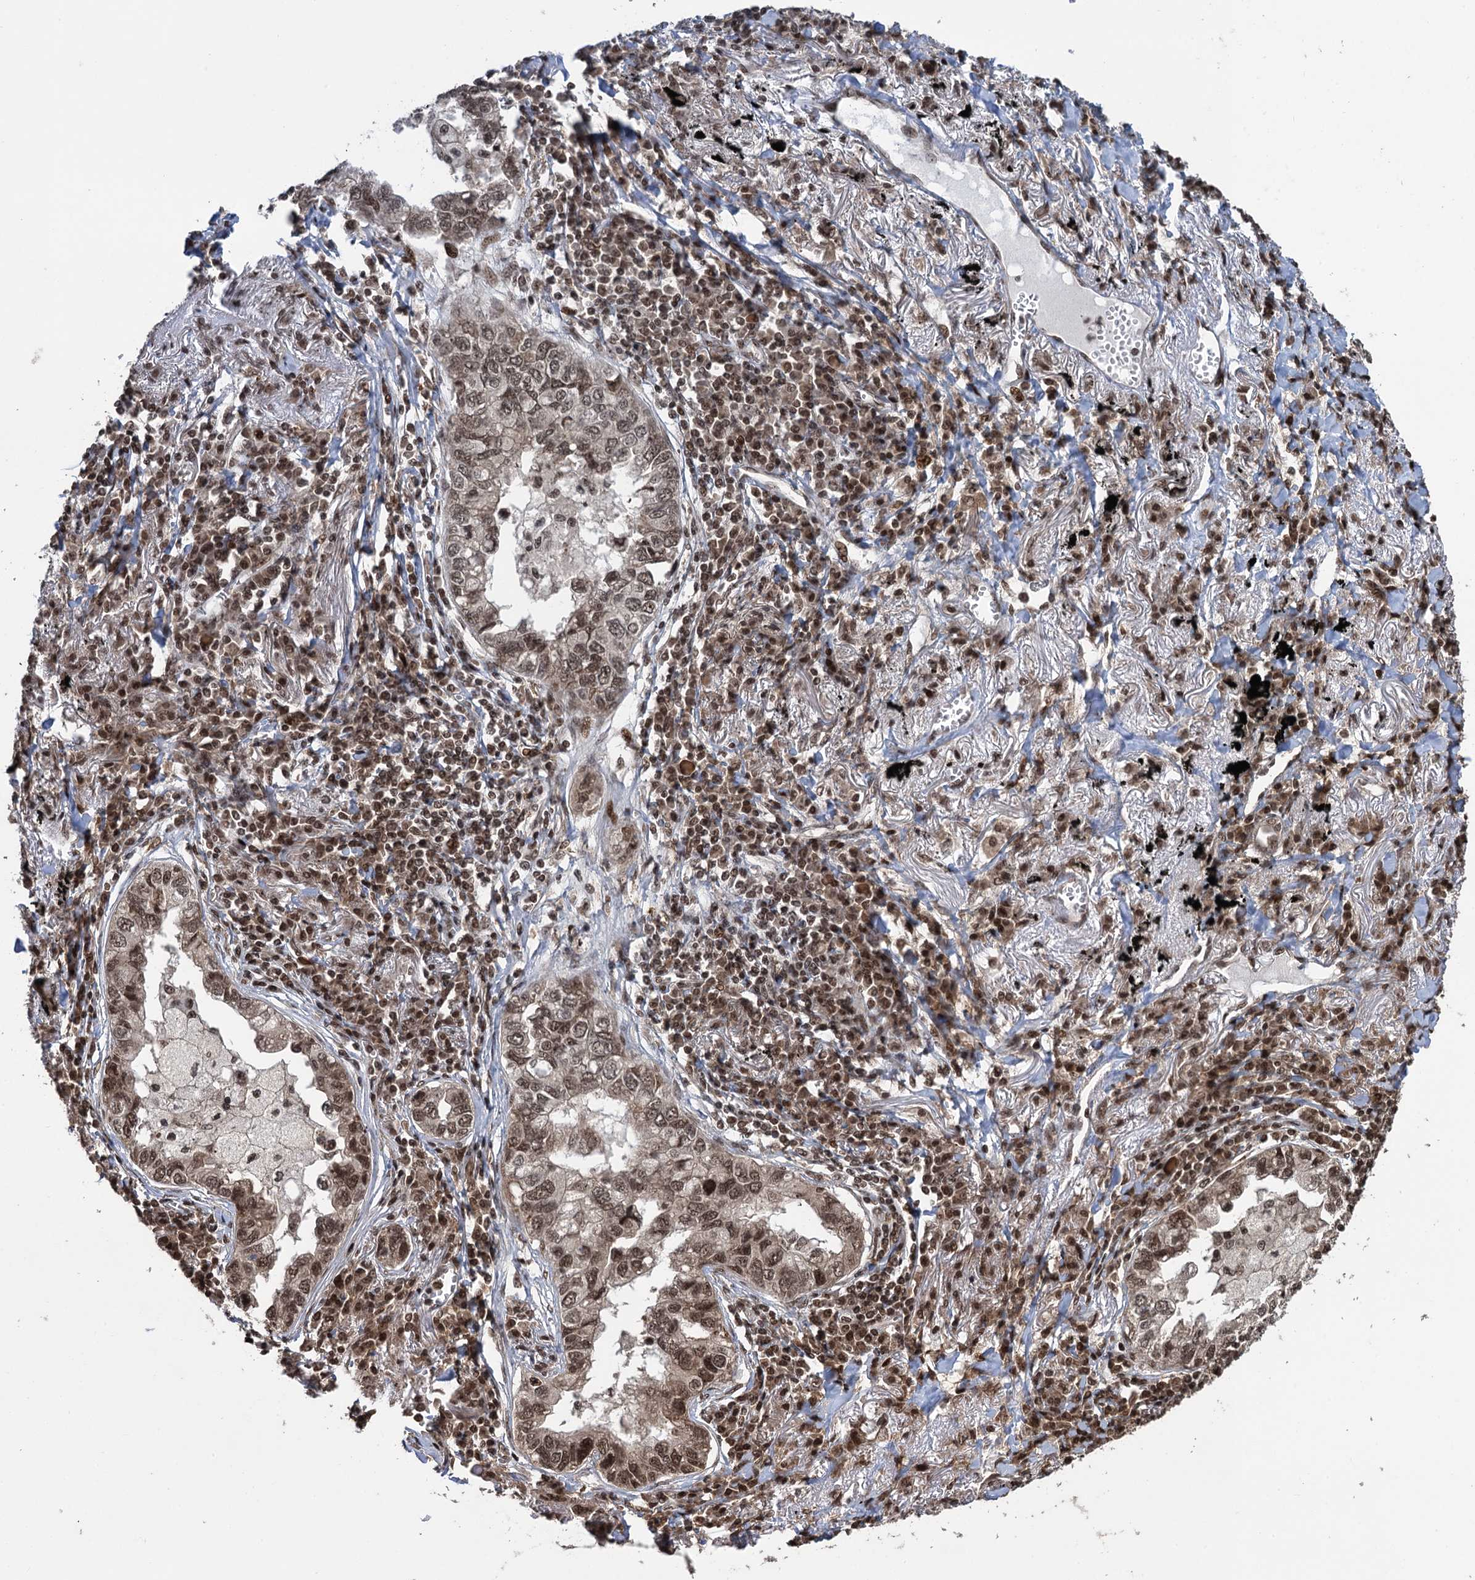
{"staining": {"intensity": "moderate", "quantity": ">75%", "location": "nuclear"}, "tissue": "lung cancer", "cell_type": "Tumor cells", "image_type": "cancer", "snomed": [{"axis": "morphology", "description": "Adenocarcinoma, NOS"}, {"axis": "topography", "description": "Lung"}], "caption": "The micrograph shows immunohistochemical staining of lung cancer. There is moderate nuclear expression is seen in about >75% of tumor cells.", "gene": "ZNF169", "patient": {"sex": "male", "age": 65}}